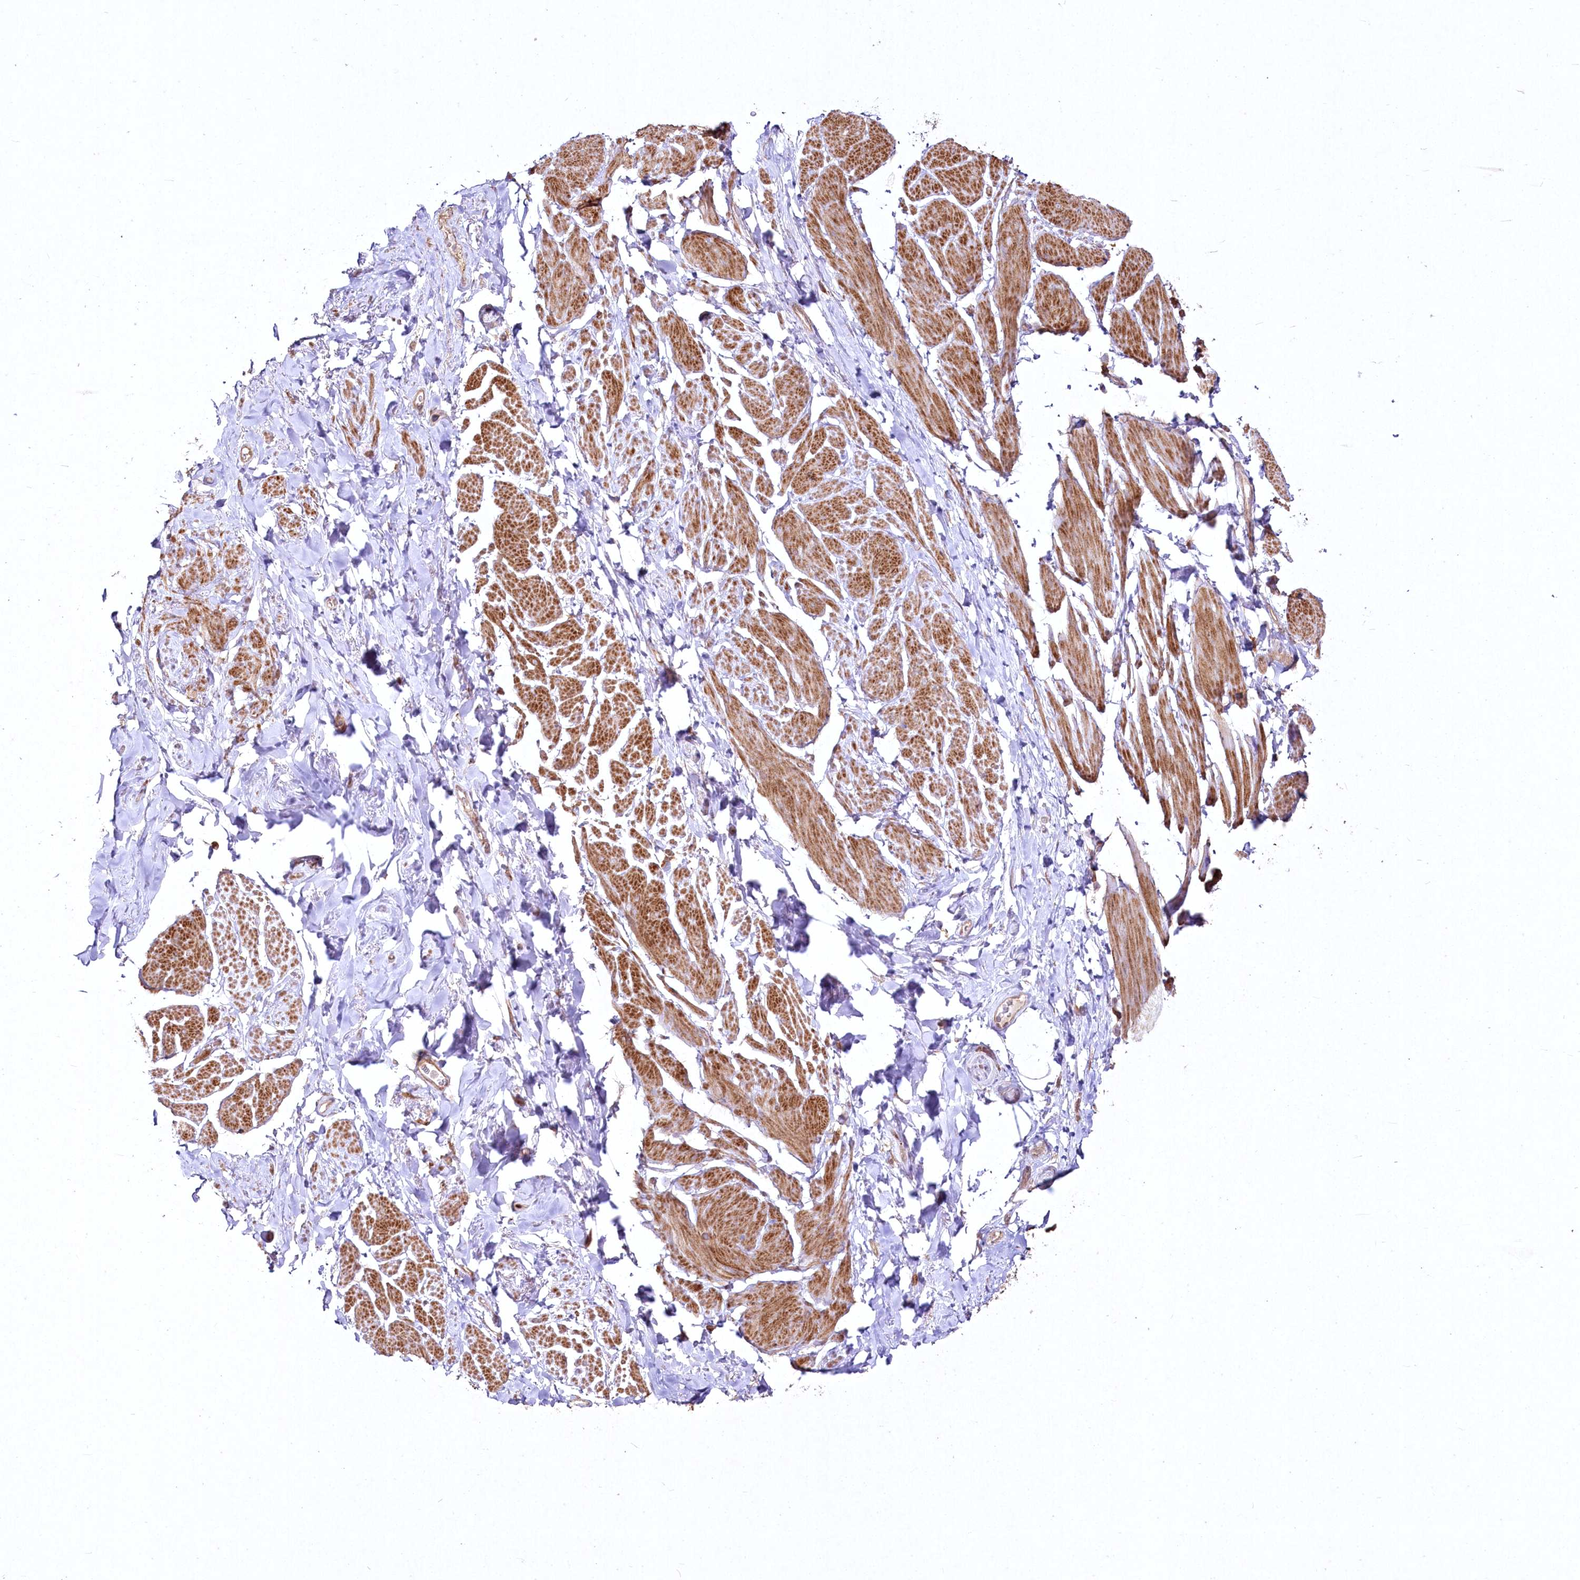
{"staining": {"intensity": "moderate", "quantity": "25%-75%", "location": "cytoplasmic/membranous"}, "tissue": "smooth muscle", "cell_type": "Smooth muscle cells", "image_type": "normal", "snomed": [{"axis": "morphology", "description": "Normal tissue, NOS"}, {"axis": "topography", "description": "Smooth muscle"}, {"axis": "topography", "description": "Peripheral nerve tissue"}], "caption": "An image of smooth muscle stained for a protein demonstrates moderate cytoplasmic/membranous brown staining in smooth muscle cells. The staining was performed using DAB (3,3'-diaminobenzidine), with brown indicating positive protein expression. Nuclei are stained blue with hematoxylin.", "gene": "SH3TC1", "patient": {"sex": "male", "age": 69}}